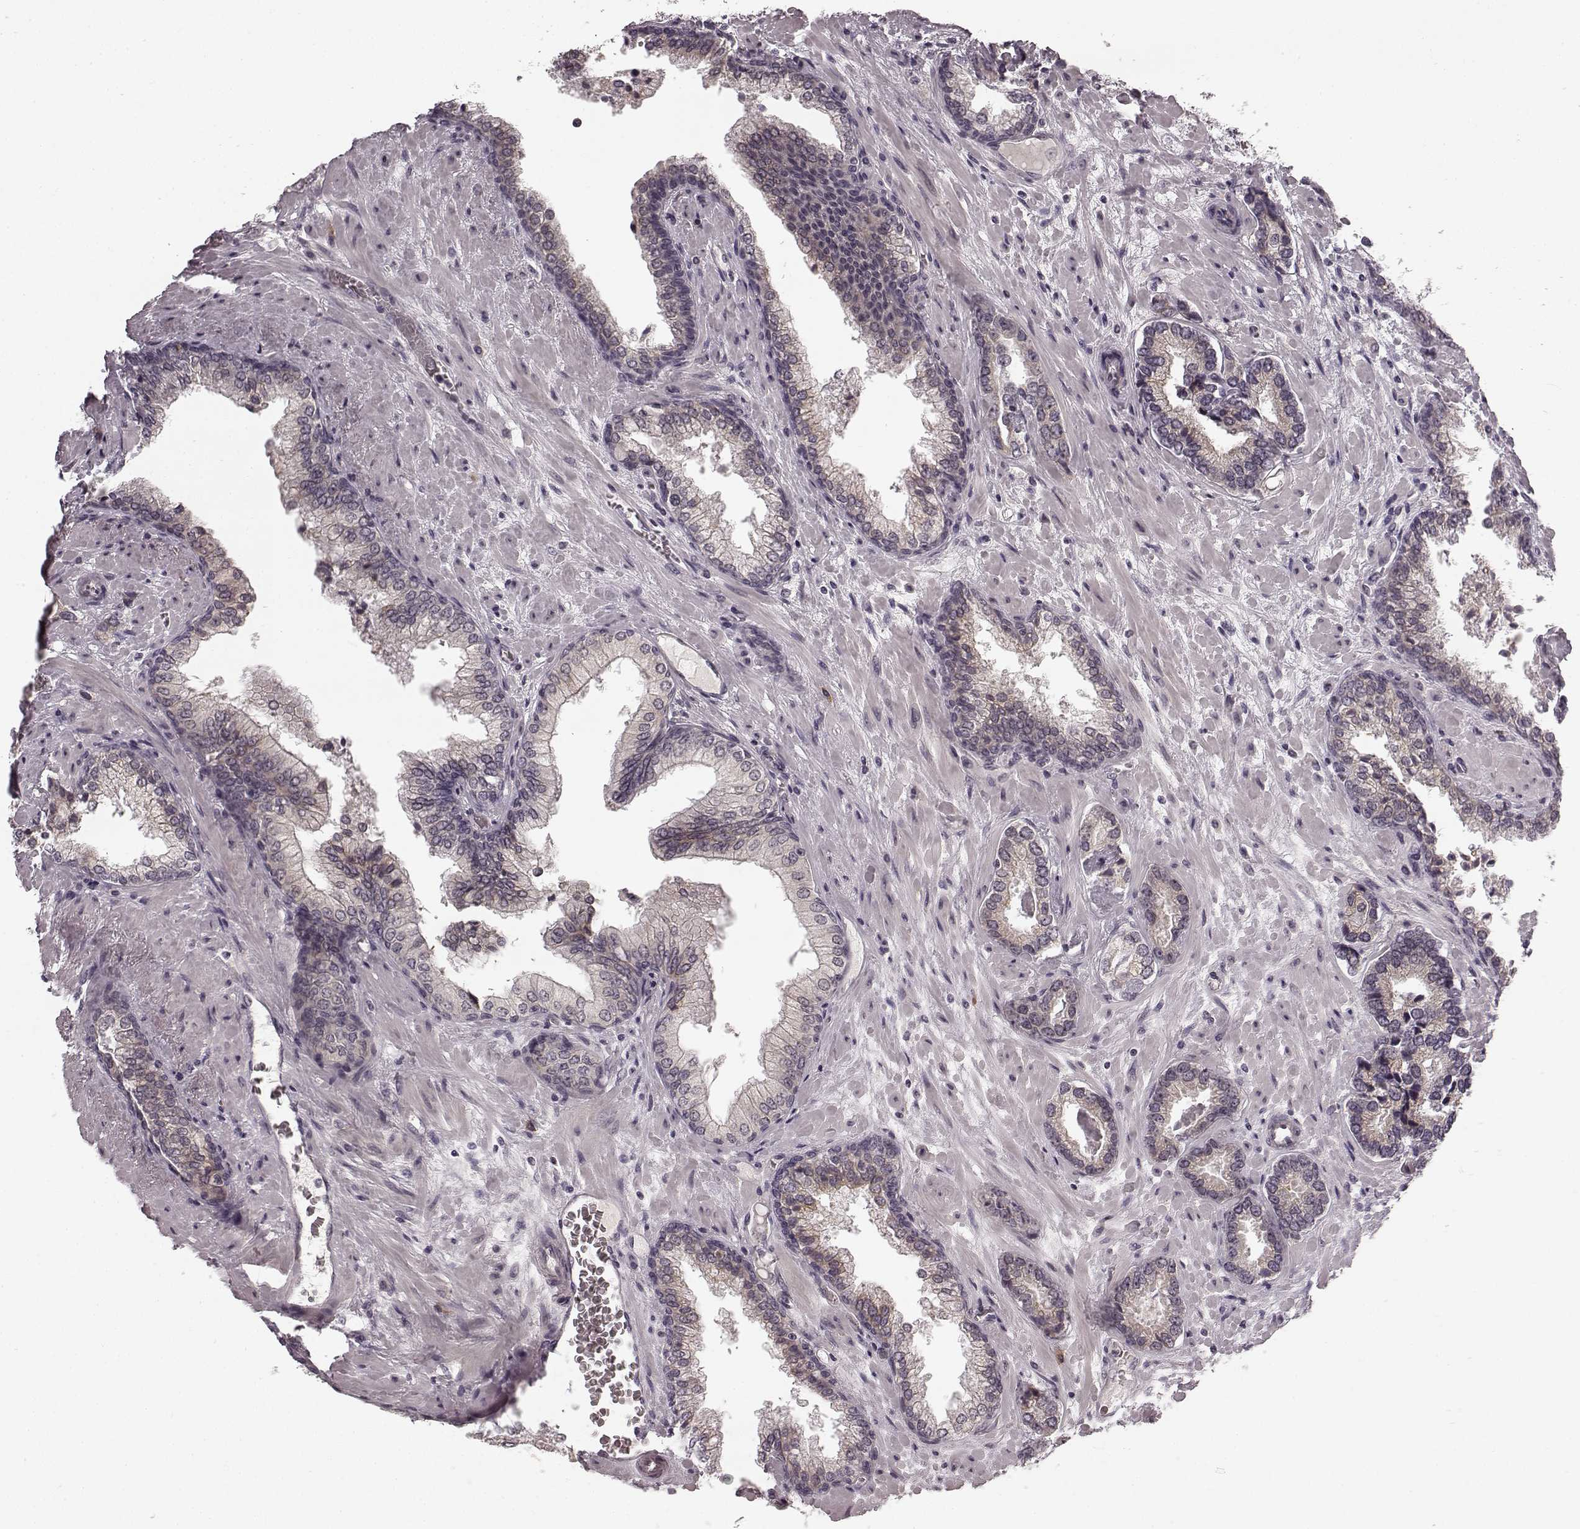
{"staining": {"intensity": "negative", "quantity": "none", "location": "none"}, "tissue": "prostate cancer", "cell_type": "Tumor cells", "image_type": "cancer", "snomed": [{"axis": "morphology", "description": "Adenocarcinoma, Low grade"}, {"axis": "topography", "description": "Prostate"}], "caption": "Prostate cancer stained for a protein using immunohistochemistry shows no positivity tumor cells.", "gene": "FAM234B", "patient": {"sex": "male", "age": 61}}